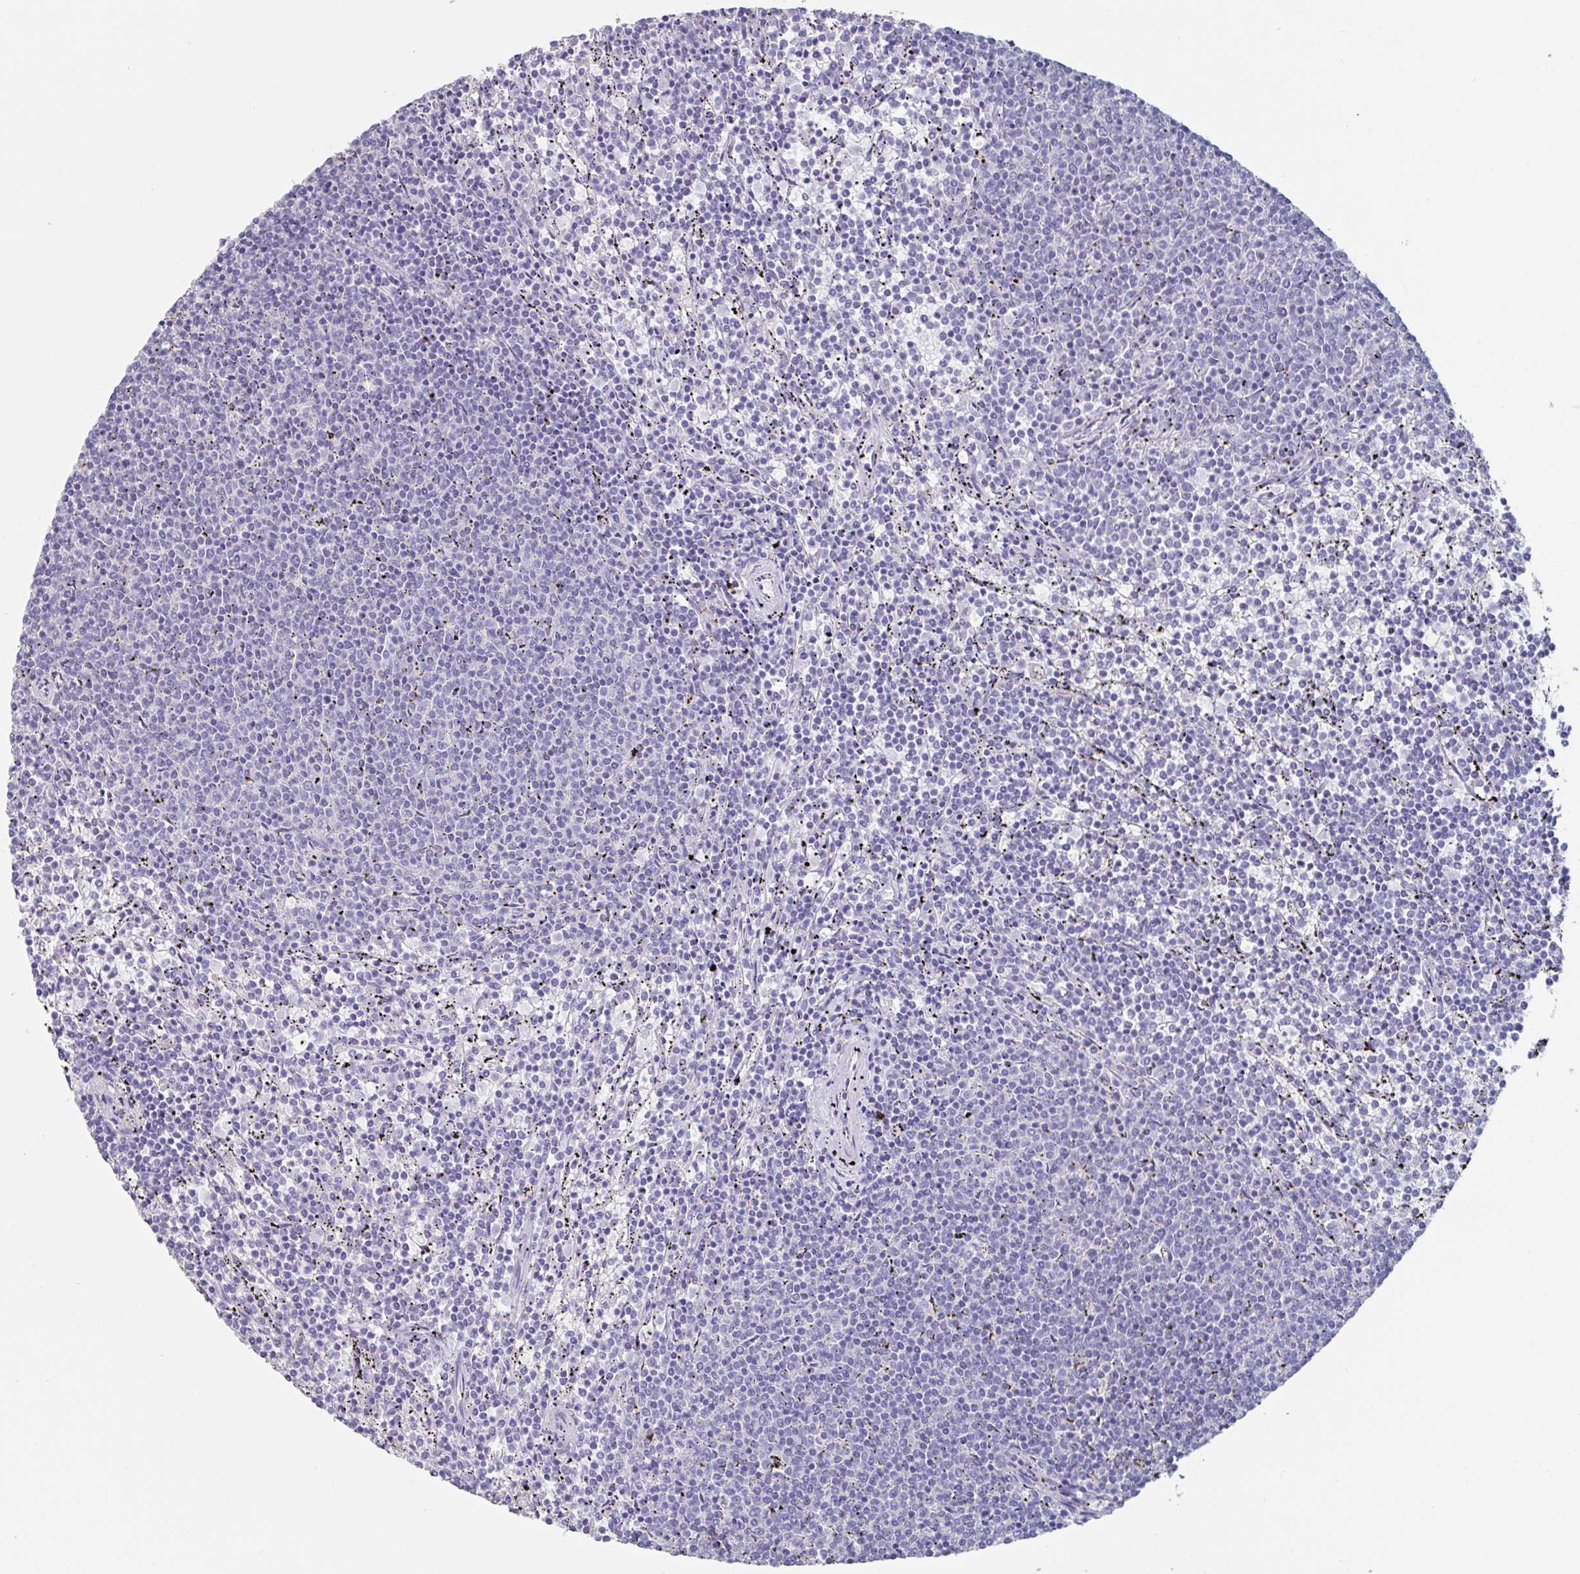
{"staining": {"intensity": "negative", "quantity": "none", "location": "none"}, "tissue": "lymphoma", "cell_type": "Tumor cells", "image_type": "cancer", "snomed": [{"axis": "morphology", "description": "Malignant lymphoma, non-Hodgkin's type, Low grade"}, {"axis": "topography", "description": "Spleen"}], "caption": "There is no significant expression in tumor cells of malignant lymphoma, non-Hodgkin's type (low-grade).", "gene": "SLC44A4", "patient": {"sex": "female", "age": 50}}